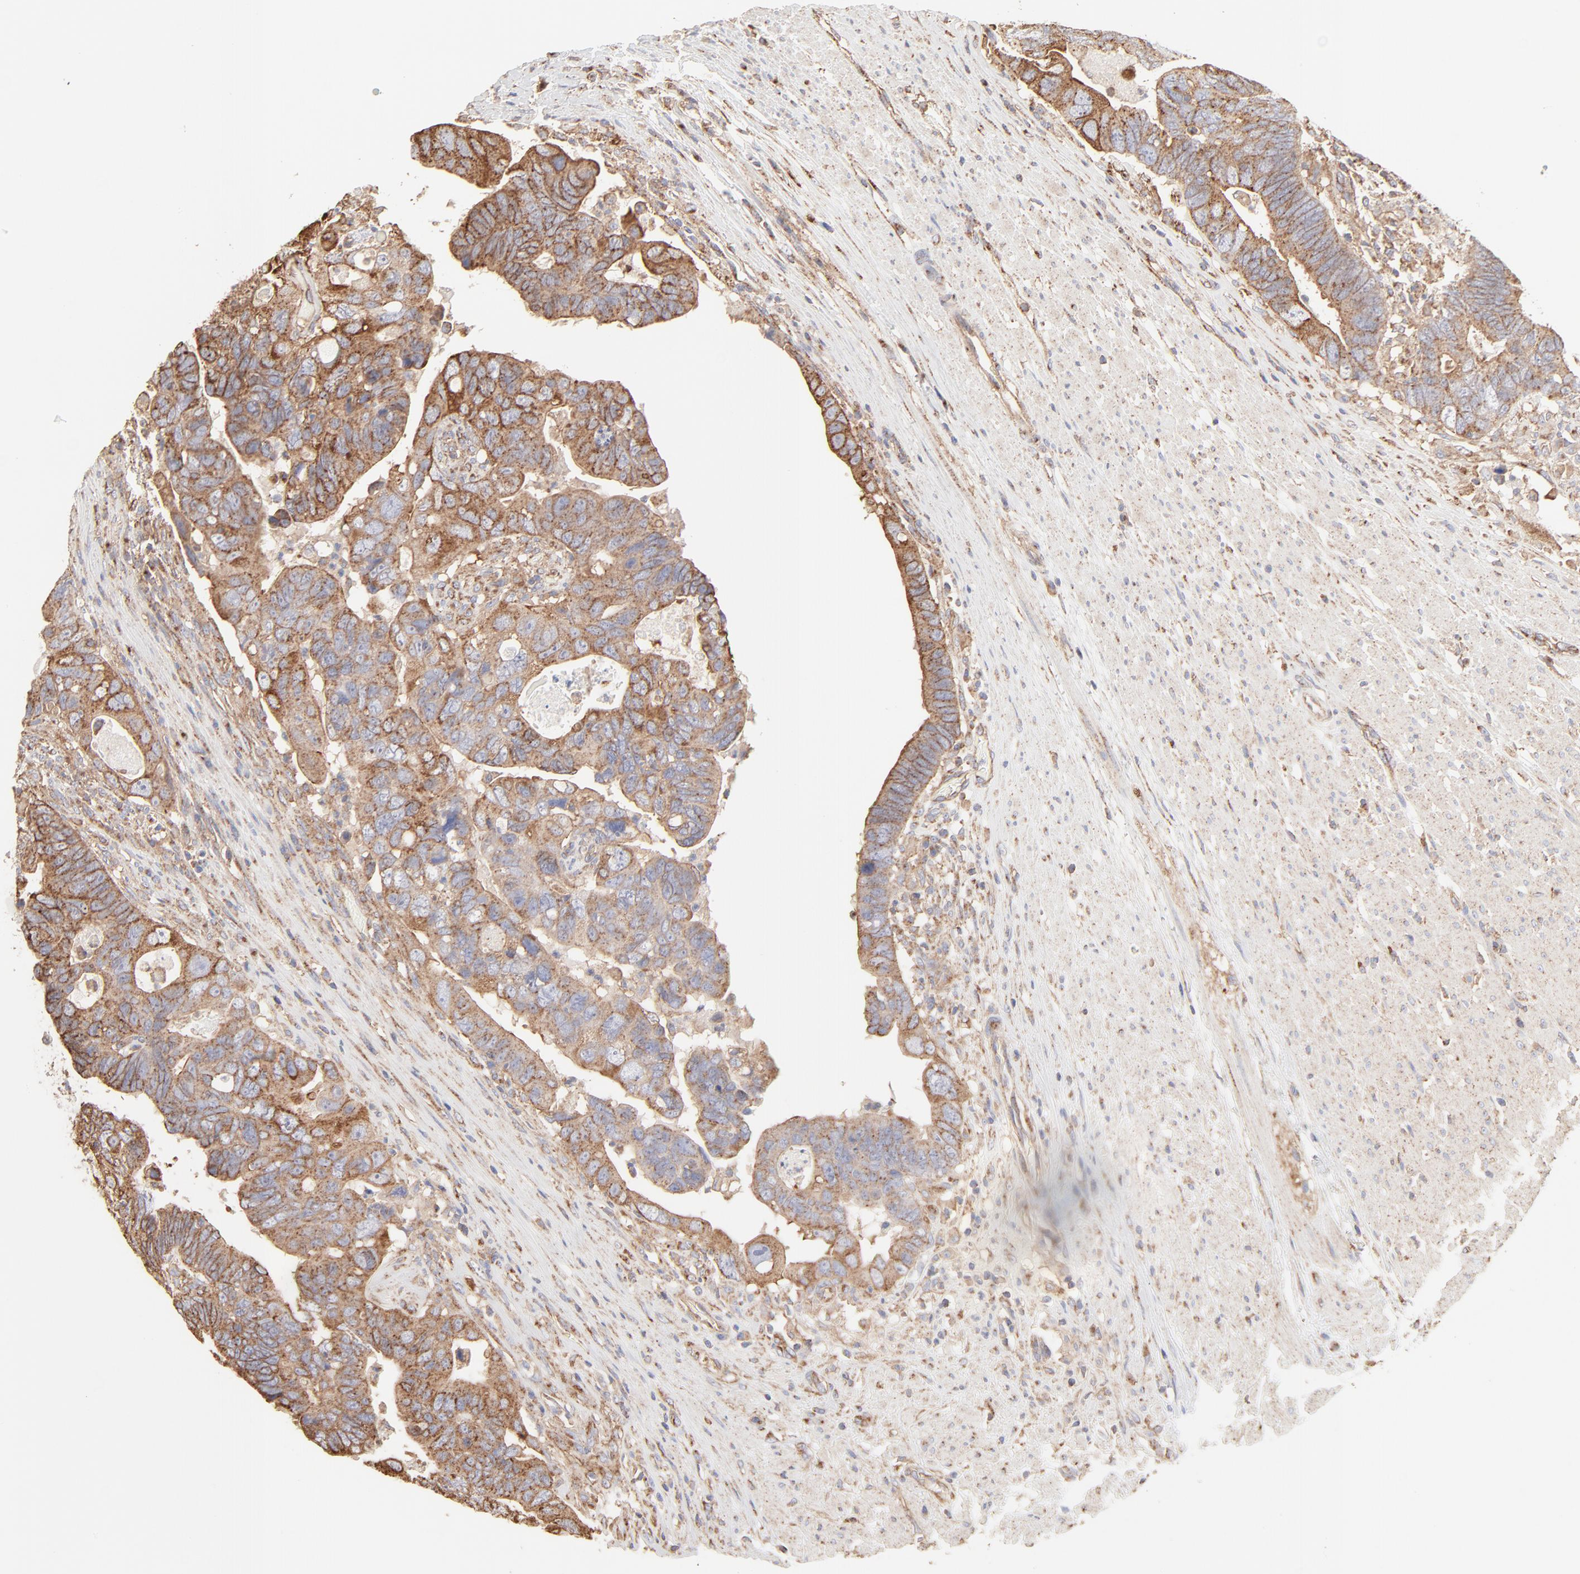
{"staining": {"intensity": "moderate", "quantity": ">75%", "location": "cytoplasmic/membranous"}, "tissue": "colorectal cancer", "cell_type": "Tumor cells", "image_type": "cancer", "snomed": [{"axis": "morphology", "description": "Adenocarcinoma, NOS"}, {"axis": "topography", "description": "Rectum"}], "caption": "A micrograph showing moderate cytoplasmic/membranous expression in about >75% of tumor cells in adenocarcinoma (colorectal), as visualized by brown immunohistochemical staining.", "gene": "CLTB", "patient": {"sex": "male", "age": 53}}